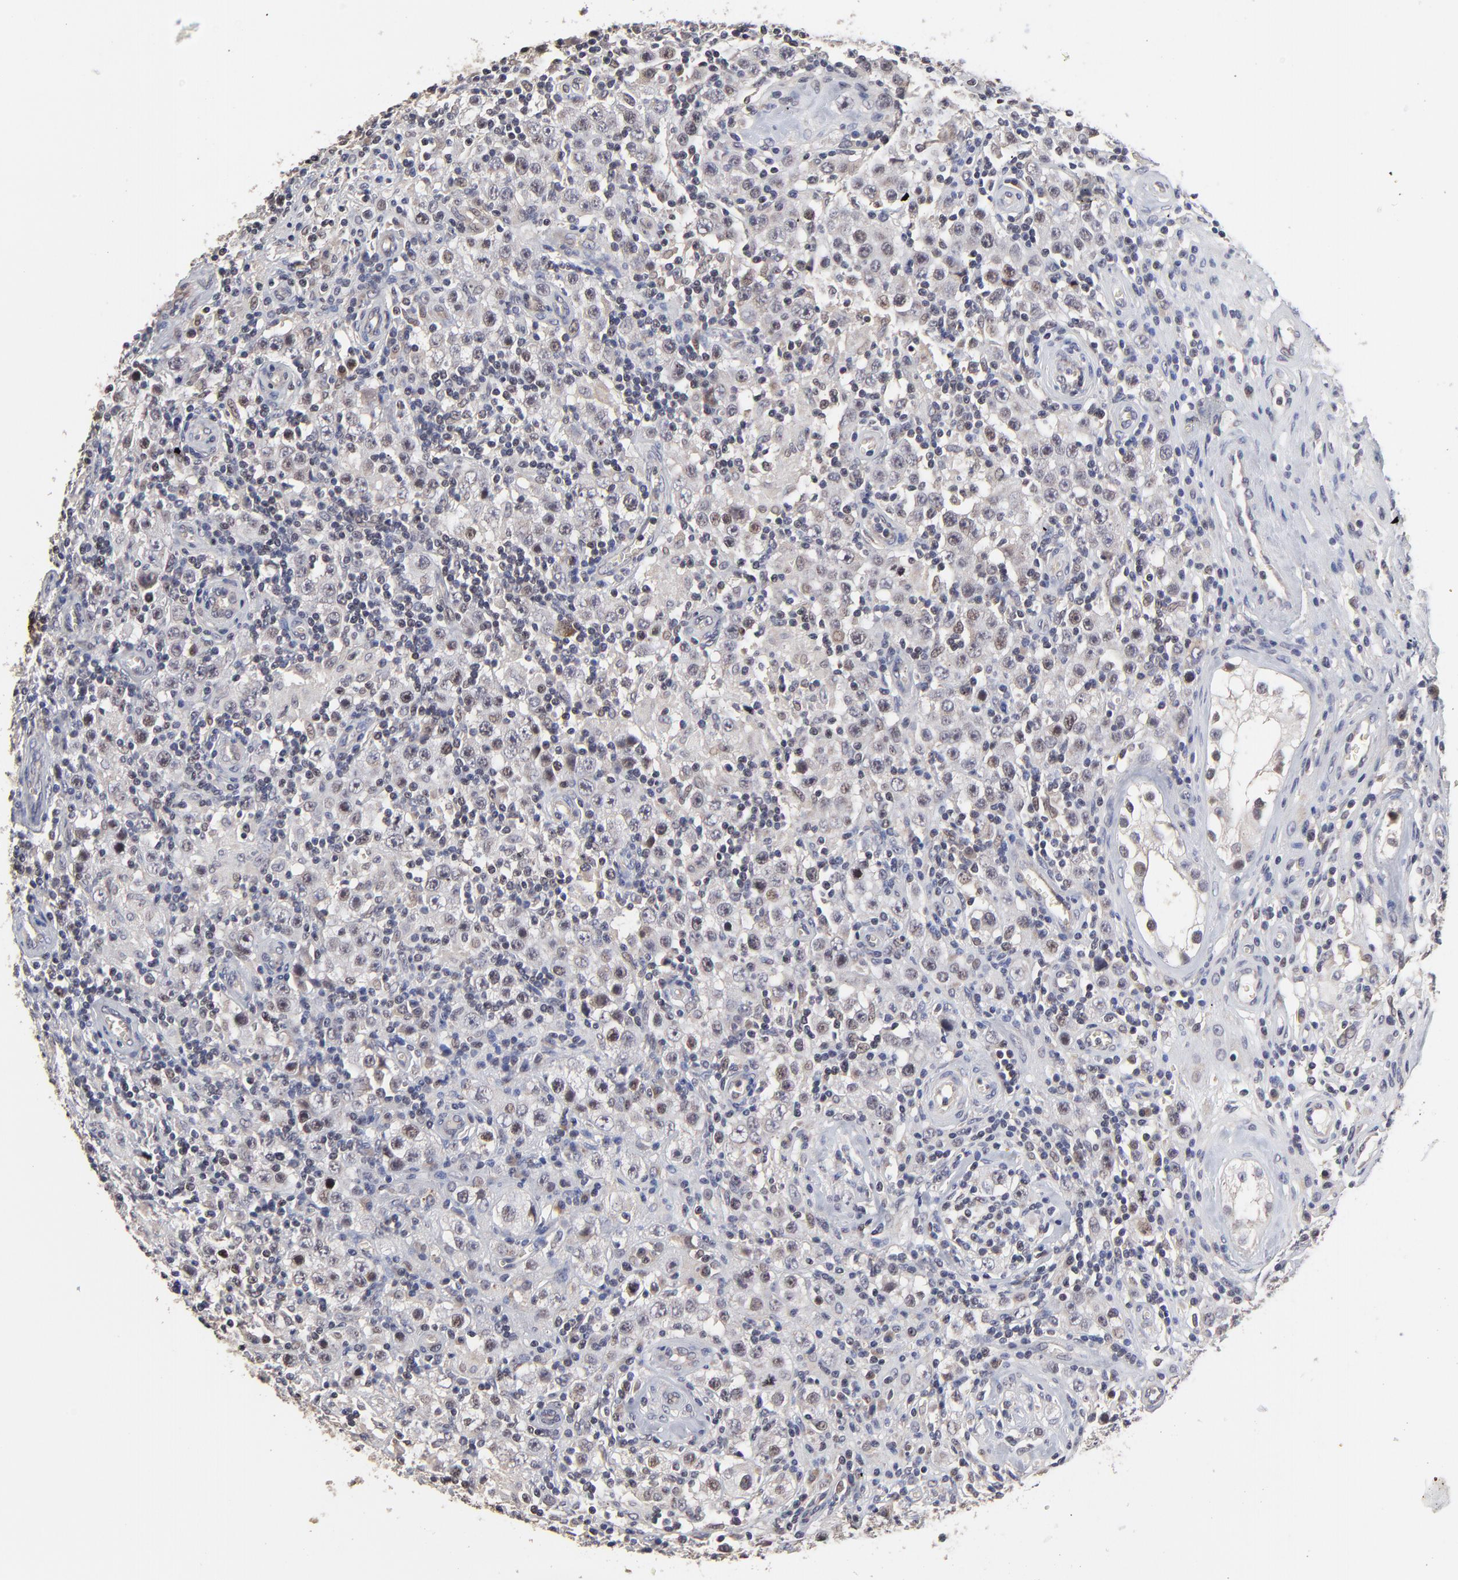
{"staining": {"intensity": "weak", "quantity": "25%-75%", "location": "nuclear"}, "tissue": "testis cancer", "cell_type": "Tumor cells", "image_type": "cancer", "snomed": [{"axis": "morphology", "description": "Seminoma, NOS"}, {"axis": "topography", "description": "Testis"}], "caption": "Brown immunohistochemical staining in human testis cancer (seminoma) displays weak nuclear expression in approximately 25%-75% of tumor cells.", "gene": "FRMD8", "patient": {"sex": "male", "age": 32}}